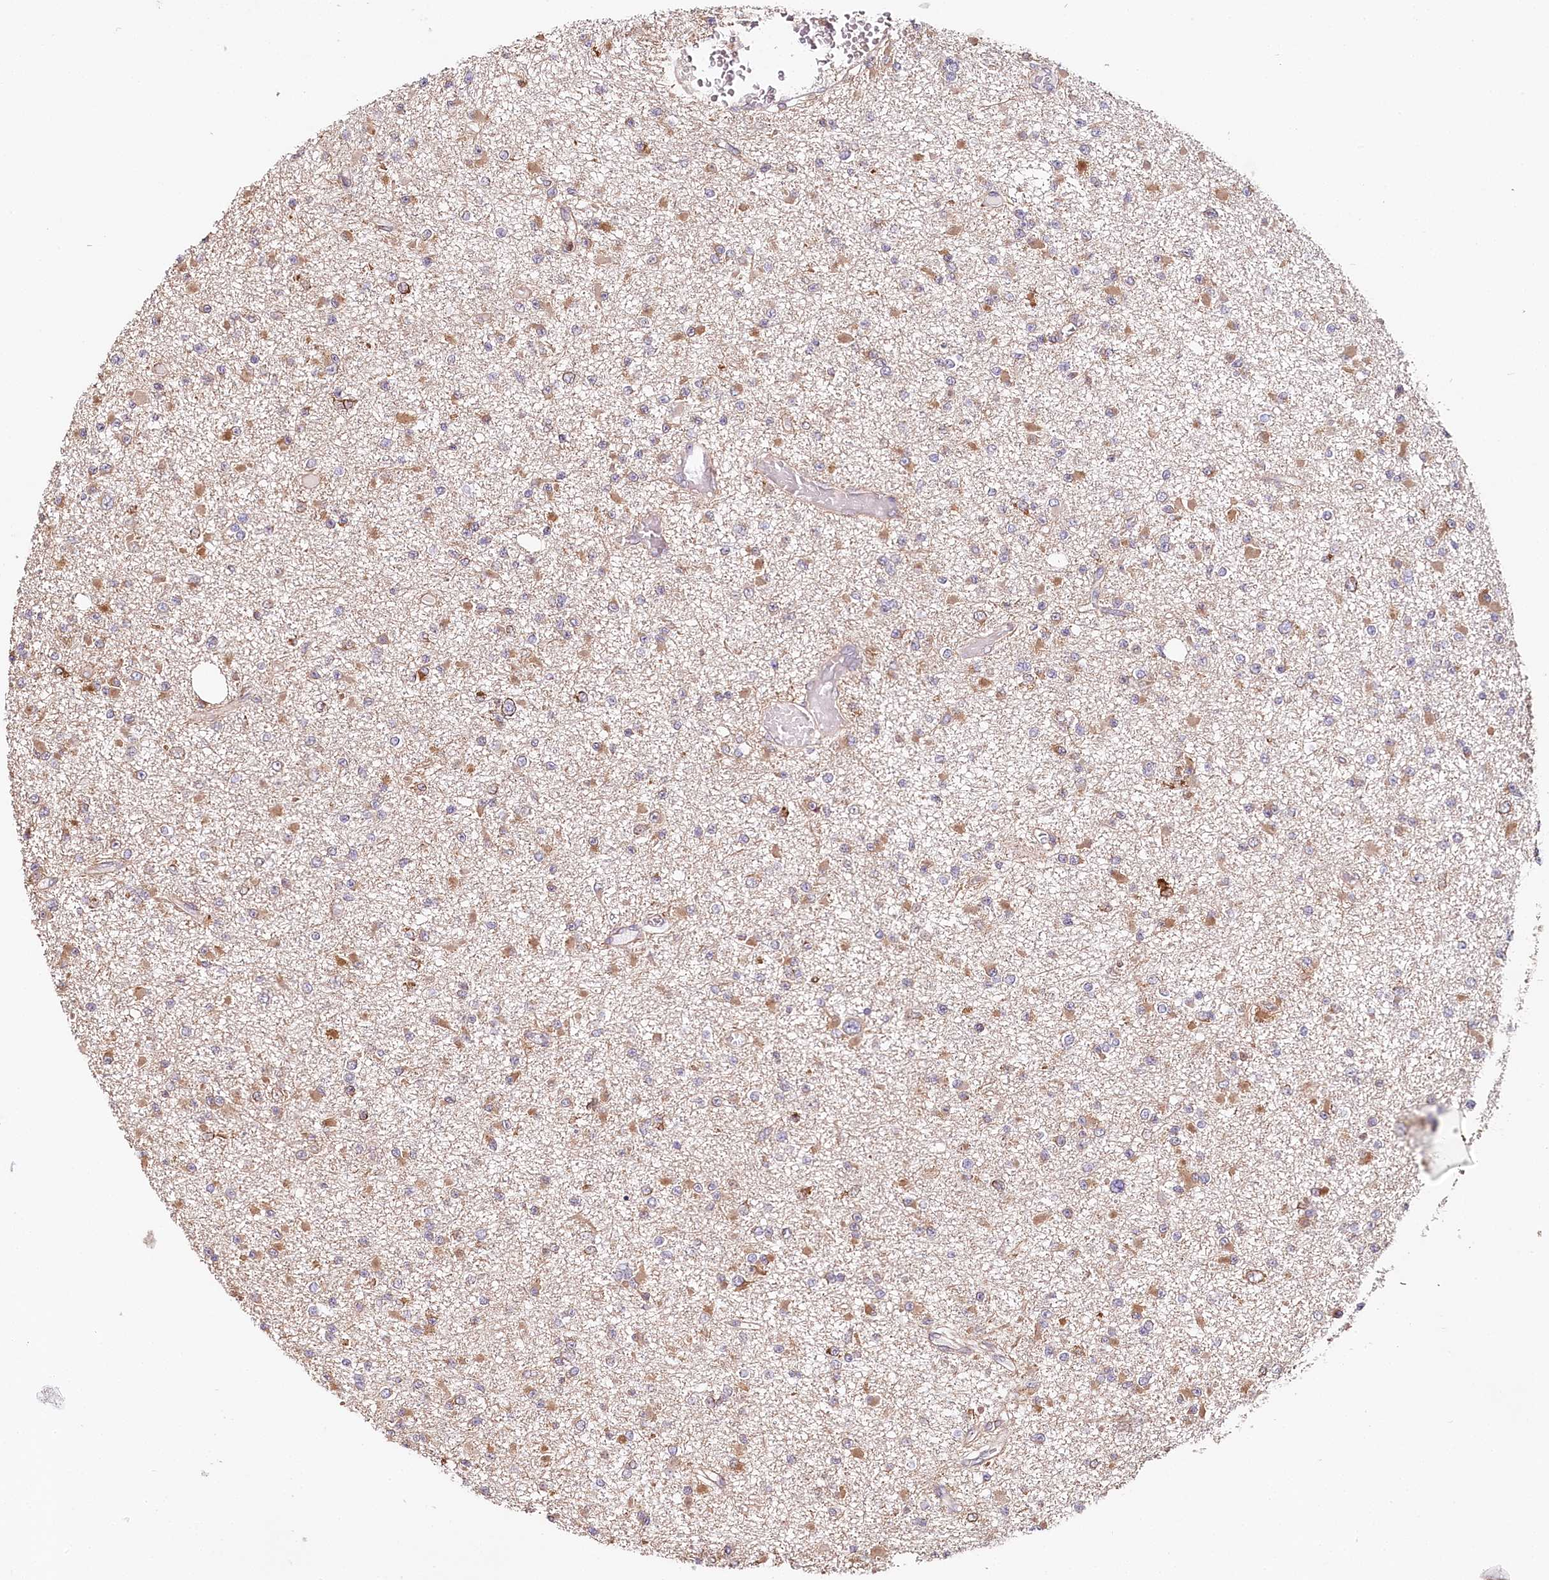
{"staining": {"intensity": "moderate", "quantity": "25%-75%", "location": "cytoplasmic/membranous"}, "tissue": "glioma", "cell_type": "Tumor cells", "image_type": "cancer", "snomed": [{"axis": "morphology", "description": "Glioma, malignant, Low grade"}, {"axis": "topography", "description": "Brain"}], "caption": "Immunohistochemical staining of malignant glioma (low-grade) displays medium levels of moderate cytoplasmic/membranous protein expression in about 25%-75% of tumor cells. The protein of interest is stained brown, and the nuclei are stained in blue (DAB (3,3'-diaminobenzidine) IHC with brightfield microscopy, high magnification).", "gene": "VEGFA", "patient": {"sex": "female", "age": 22}}